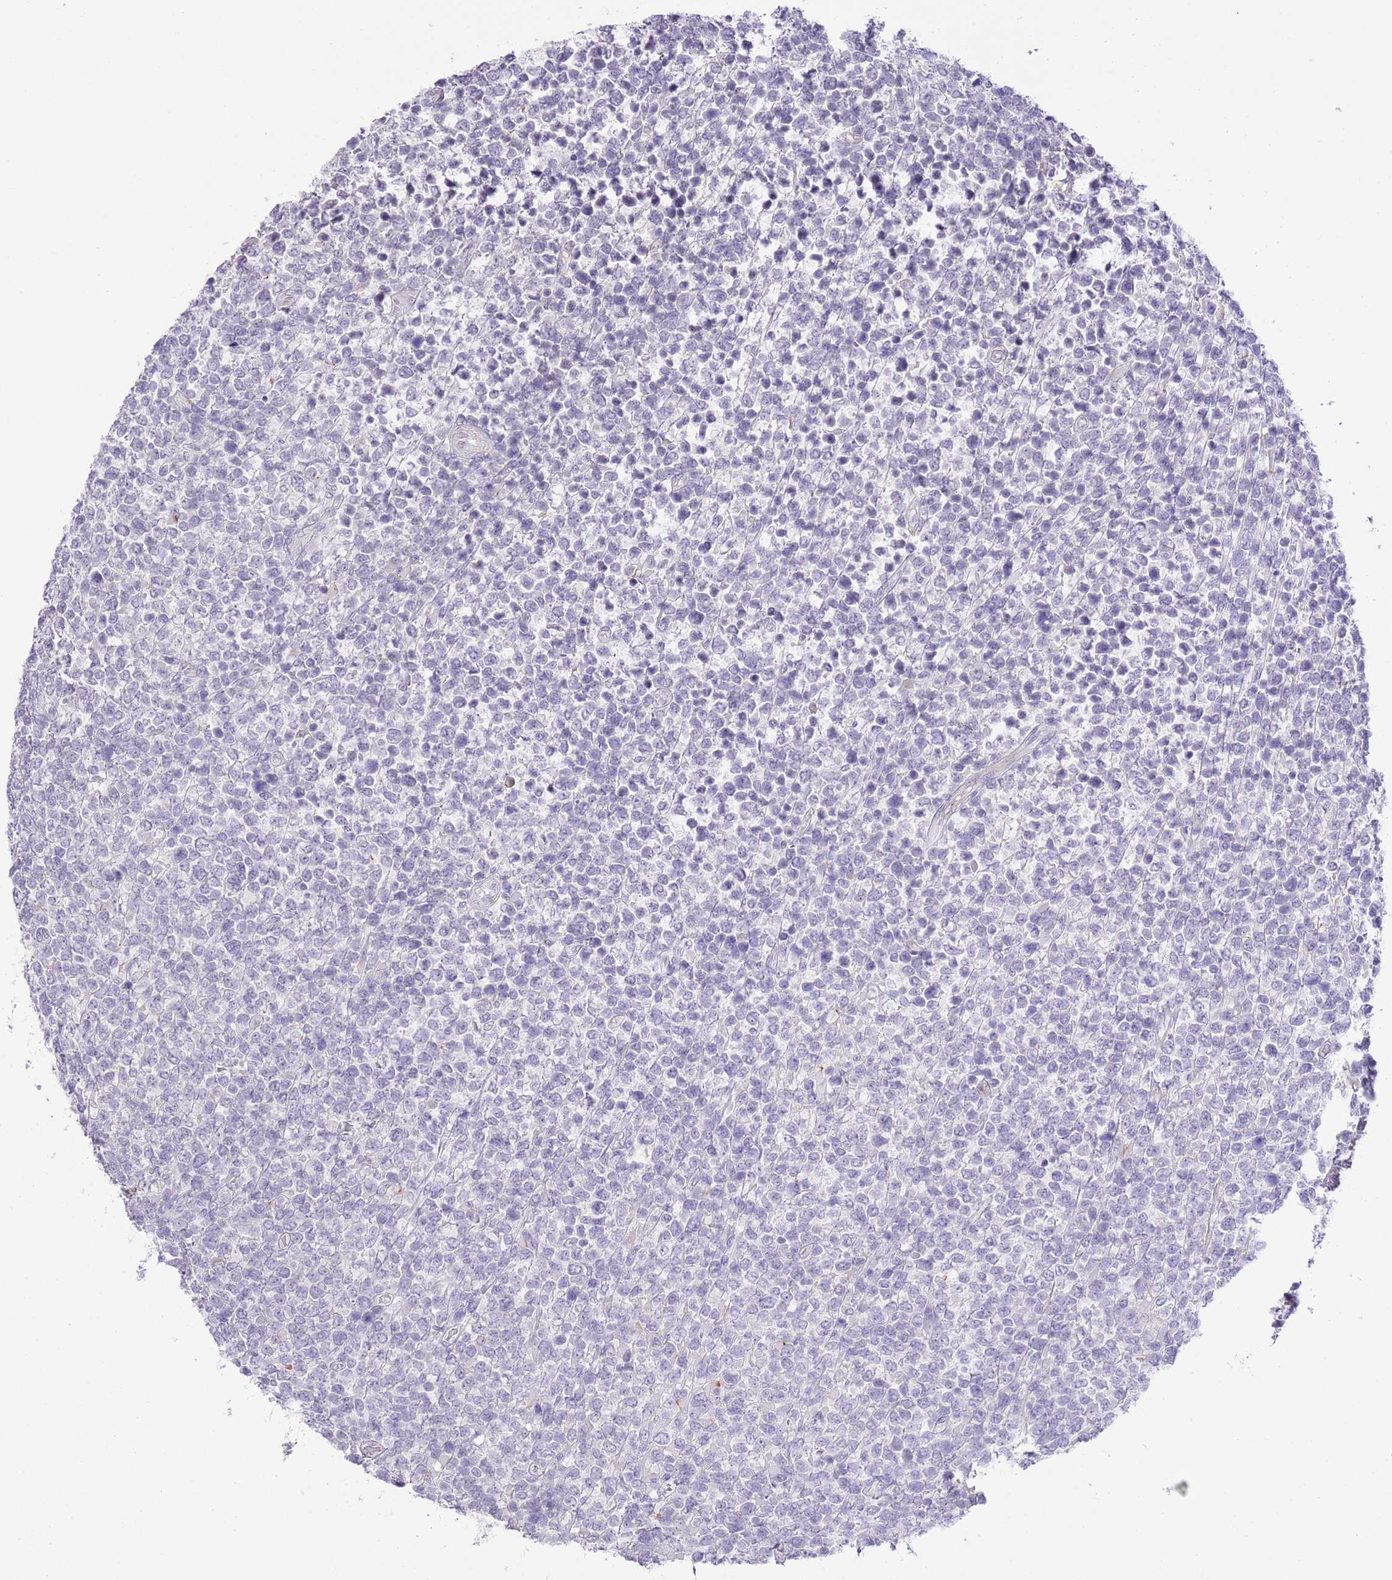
{"staining": {"intensity": "negative", "quantity": "none", "location": "none"}, "tissue": "lymphoma", "cell_type": "Tumor cells", "image_type": "cancer", "snomed": [{"axis": "morphology", "description": "Malignant lymphoma, non-Hodgkin's type, High grade"}, {"axis": "topography", "description": "Soft tissue"}], "caption": "The immunohistochemistry histopathology image has no significant positivity in tumor cells of lymphoma tissue.", "gene": "MIDN", "patient": {"sex": "female", "age": 56}}